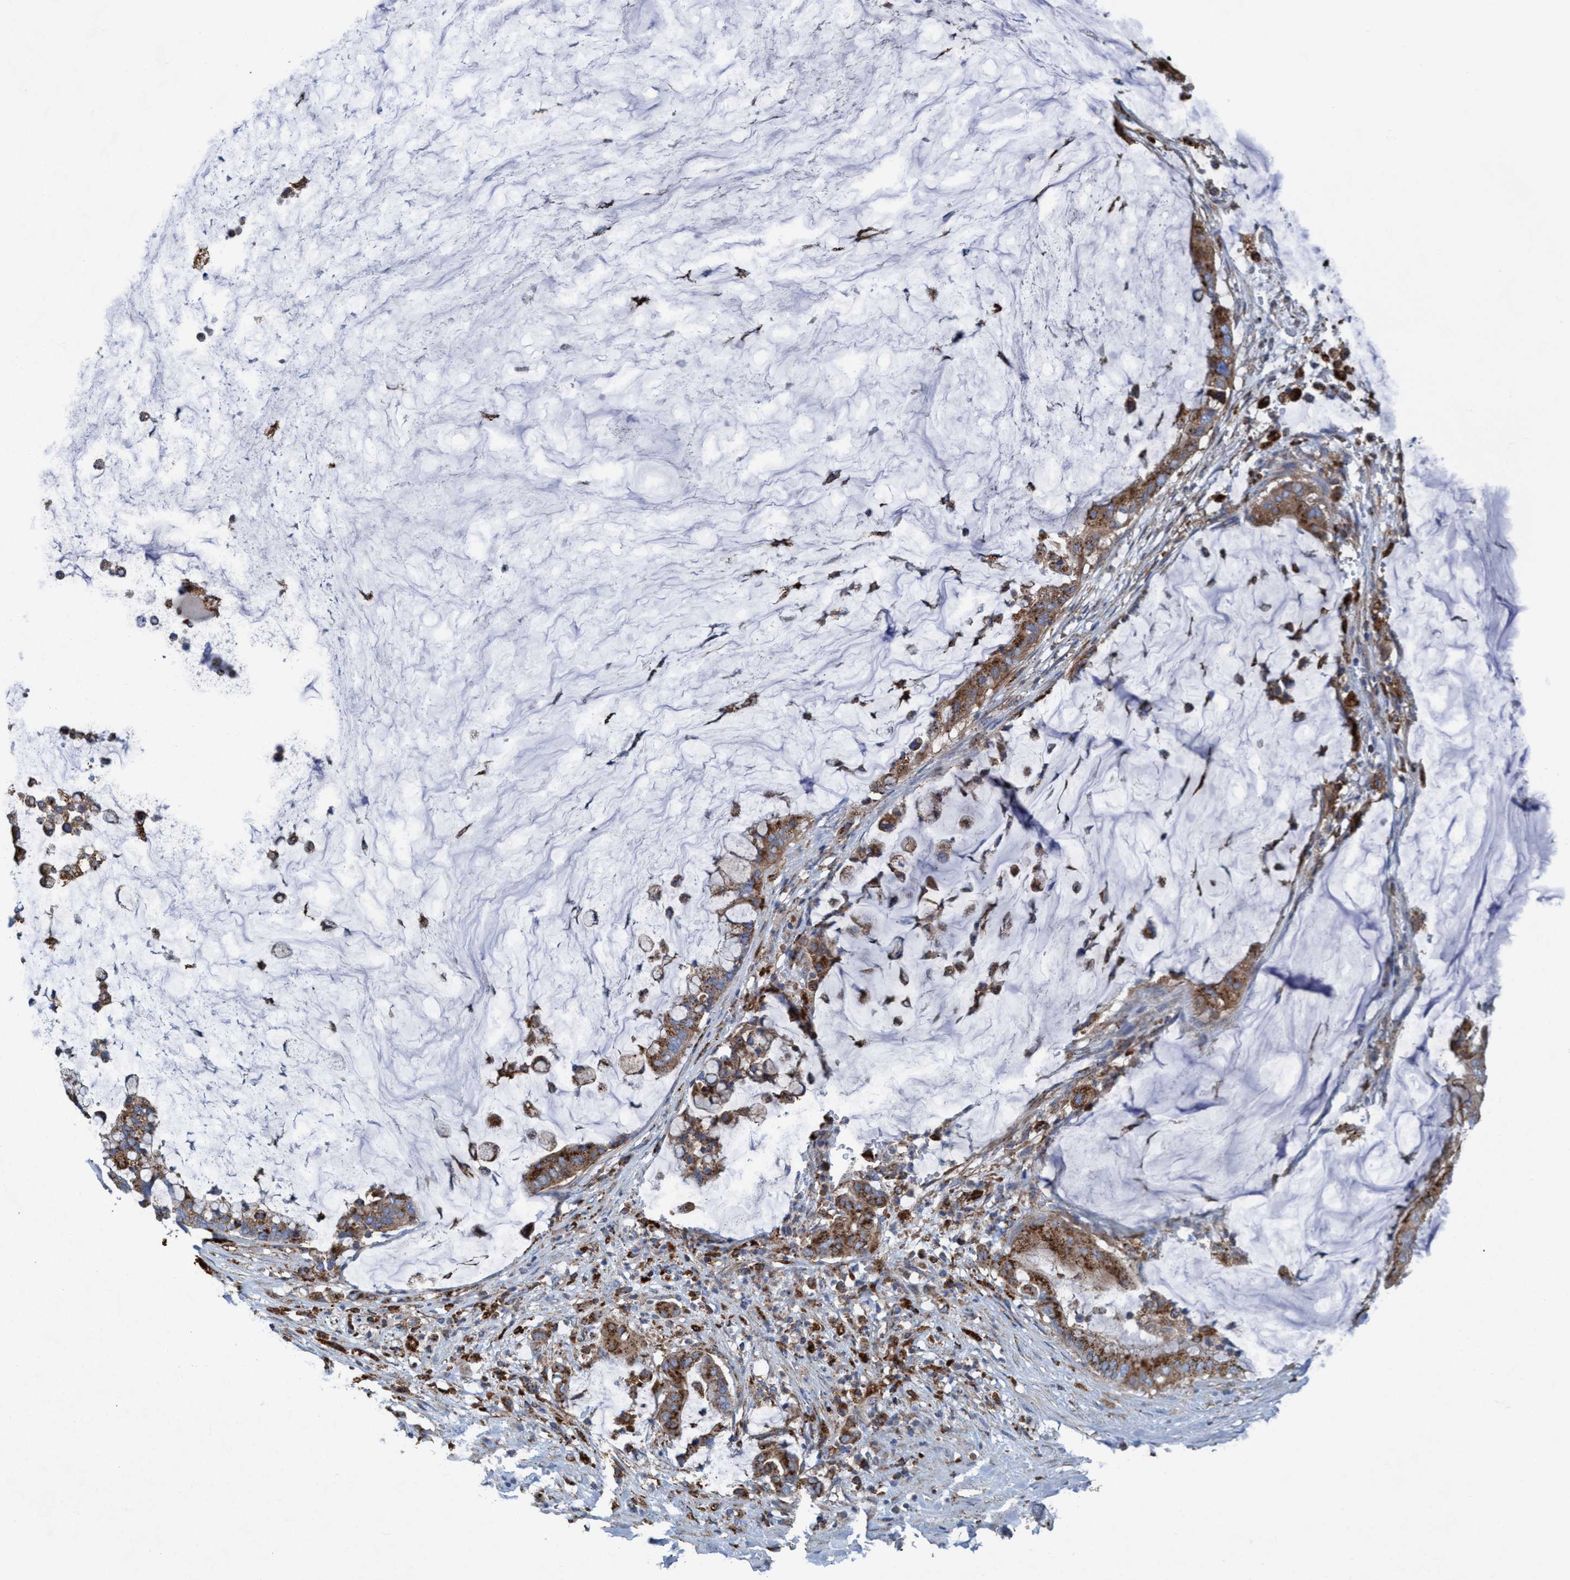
{"staining": {"intensity": "moderate", "quantity": ">75%", "location": "cytoplasmic/membranous"}, "tissue": "pancreatic cancer", "cell_type": "Tumor cells", "image_type": "cancer", "snomed": [{"axis": "morphology", "description": "Adenocarcinoma, NOS"}, {"axis": "topography", "description": "Pancreas"}], "caption": "Pancreatic cancer stained for a protein (brown) exhibits moderate cytoplasmic/membranous positive positivity in approximately >75% of tumor cells.", "gene": "TRIM65", "patient": {"sex": "male", "age": 41}}